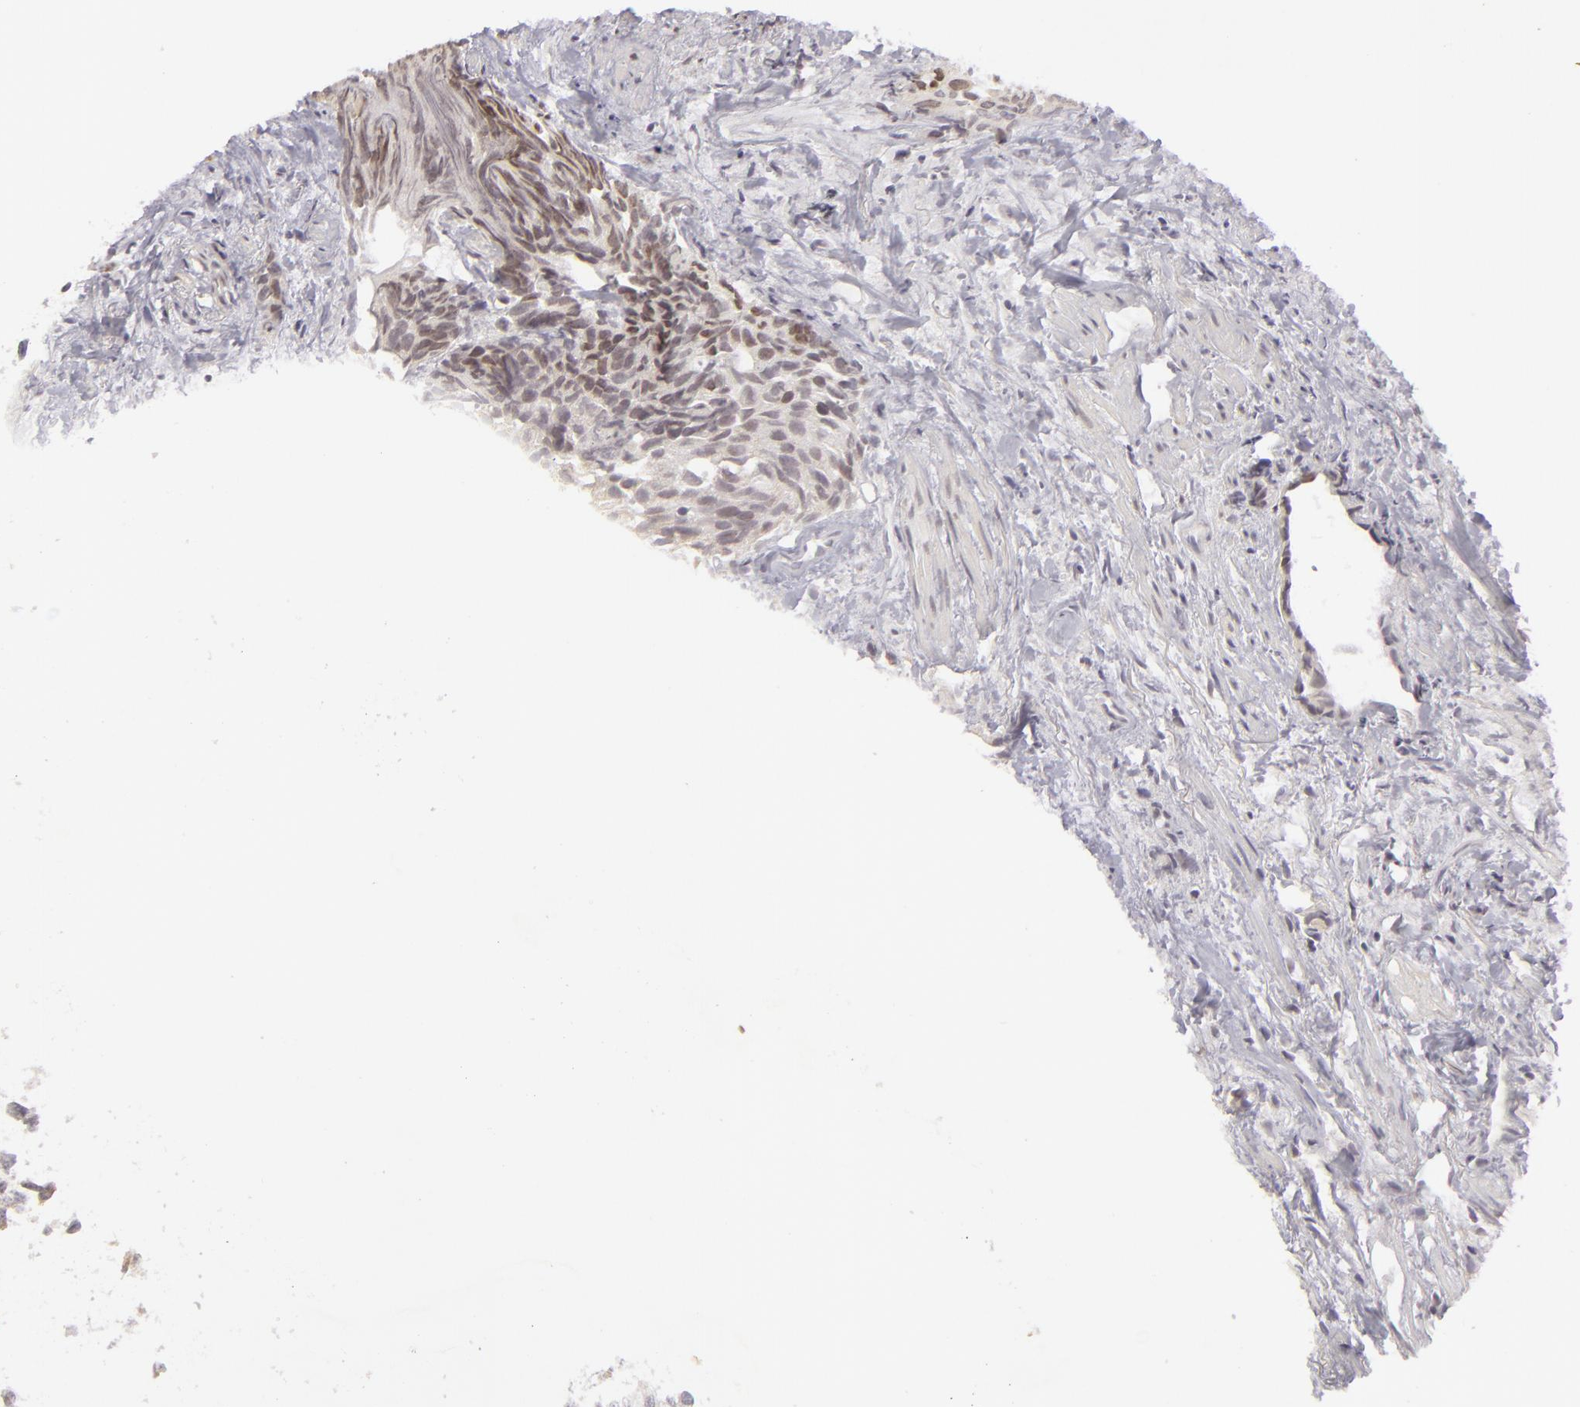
{"staining": {"intensity": "weak", "quantity": "25%-75%", "location": "nuclear"}, "tissue": "urothelial cancer", "cell_type": "Tumor cells", "image_type": "cancer", "snomed": [{"axis": "morphology", "description": "Urothelial carcinoma, High grade"}, {"axis": "topography", "description": "Urinary bladder"}], "caption": "There is low levels of weak nuclear expression in tumor cells of urothelial carcinoma (high-grade), as demonstrated by immunohistochemical staining (brown color).", "gene": "SIX1", "patient": {"sex": "female", "age": 78}}